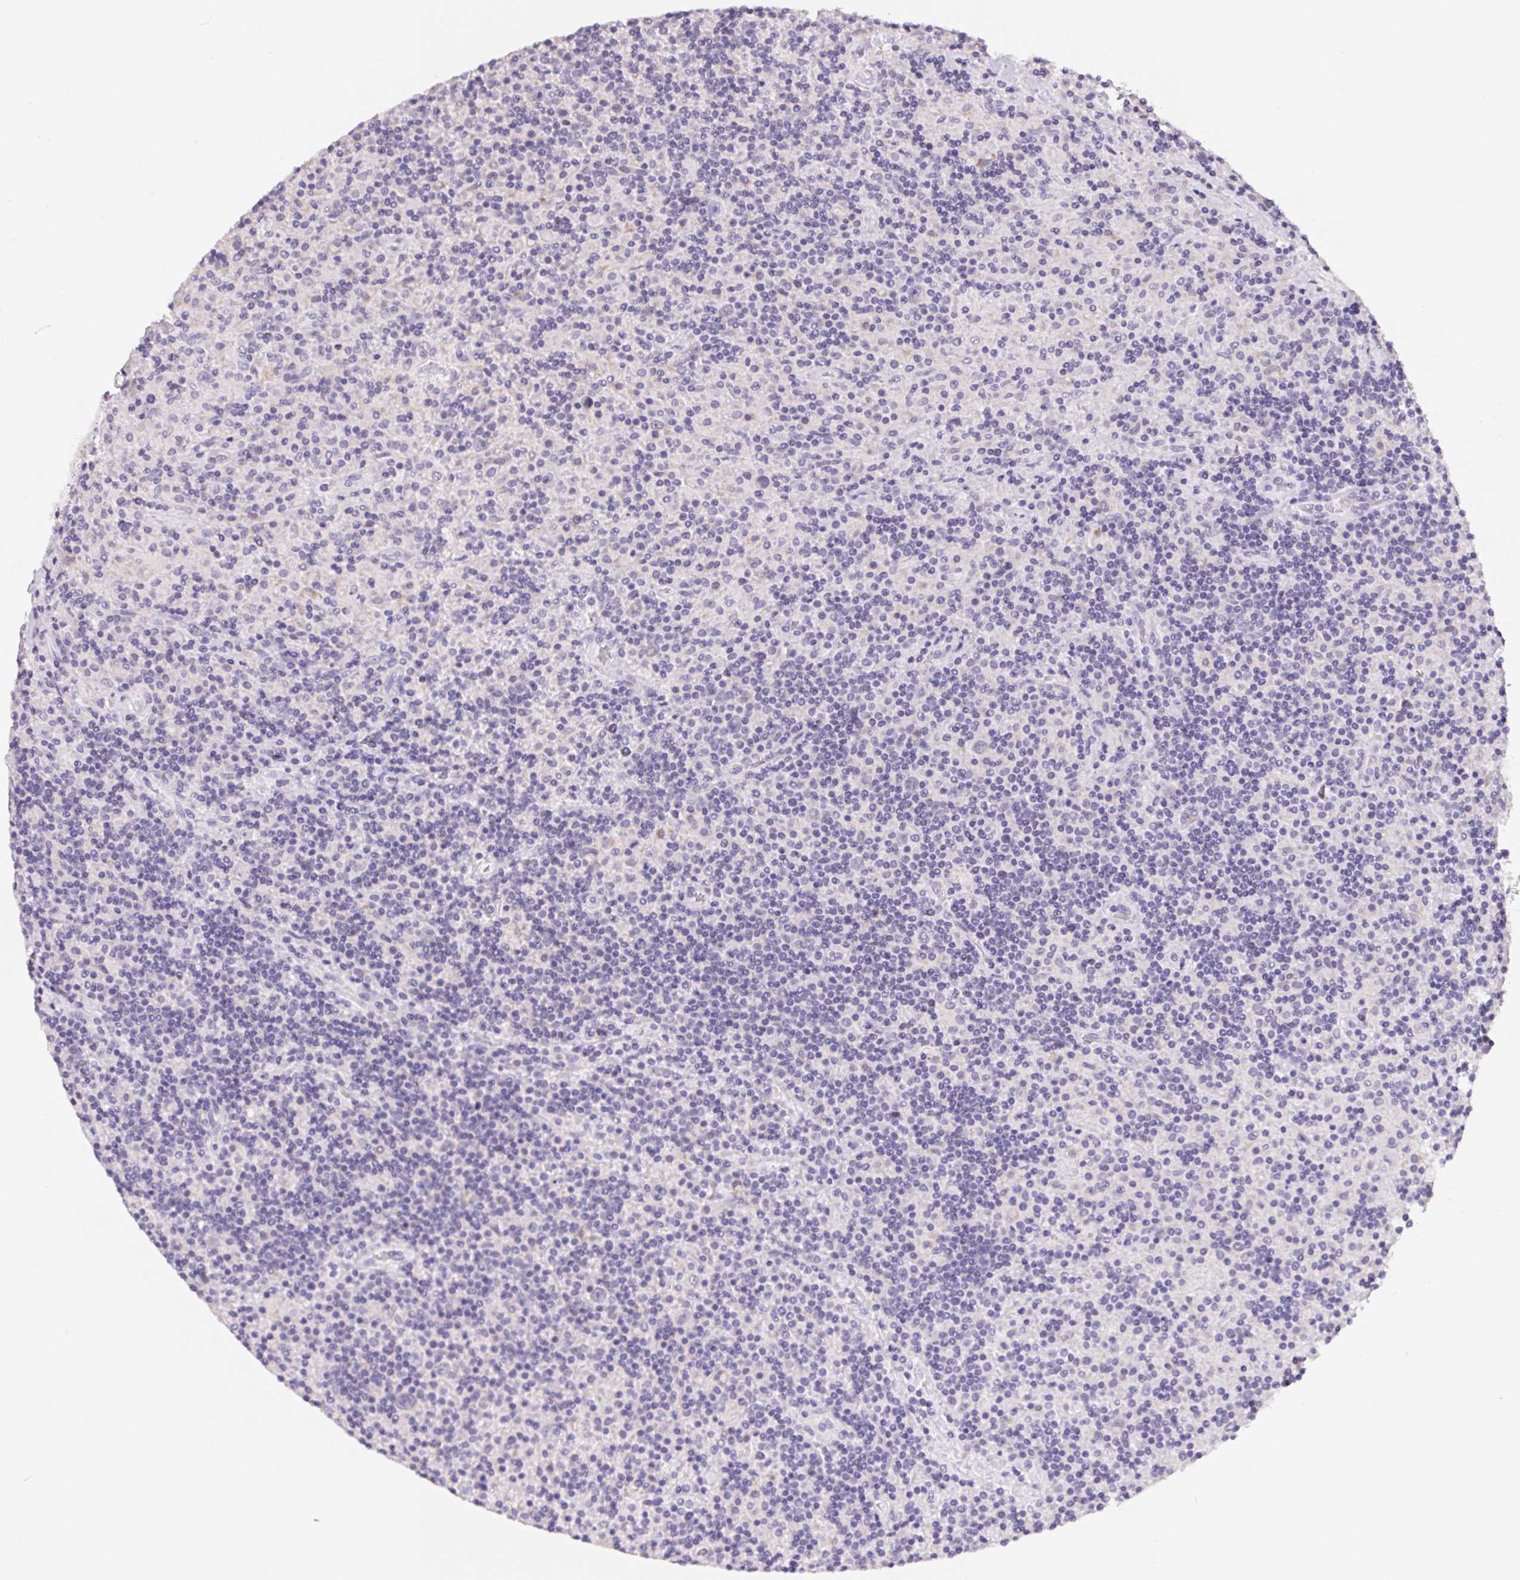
{"staining": {"intensity": "negative", "quantity": "none", "location": "none"}, "tissue": "lymphoma", "cell_type": "Tumor cells", "image_type": "cancer", "snomed": [{"axis": "morphology", "description": "Hodgkin's disease, NOS"}, {"axis": "topography", "description": "Lymph node"}], "caption": "The photomicrograph reveals no significant staining in tumor cells of Hodgkin's disease. (Stains: DAB (3,3'-diaminobenzidine) immunohistochemistry (IHC) with hematoxylin counter stain, Microscopy: brightfield microscopy at high magnification).", "gene": "FDX1", "patient": {"sex": "male", "age": 70}}